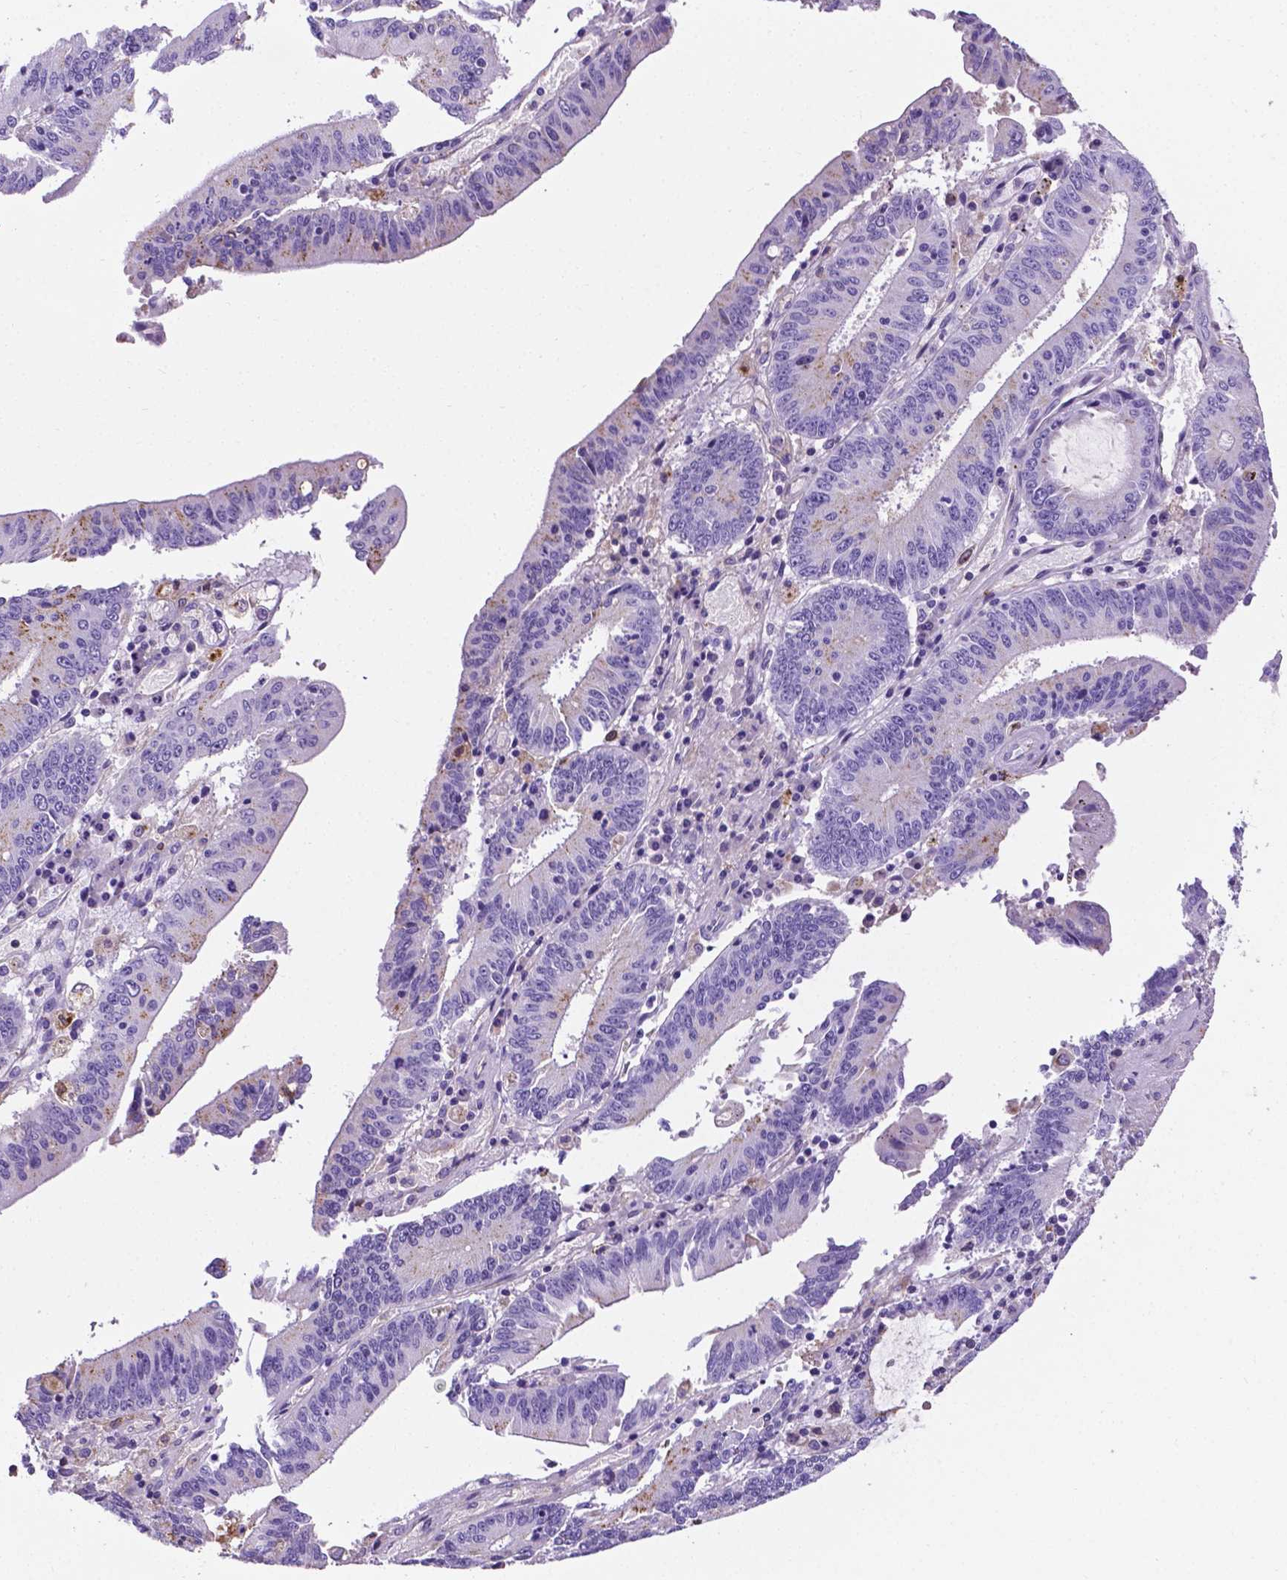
{"staining": {"intensity": "moderate", "quantity": "<25%", "location": "cytoplasmic/membranous"}, "tissue": "stomach cancer", "cell_type": "Tumor cells", "image_type": "cancer", "snomed": [{"axis": "morphology", "description": "Adenocarcinoma, NOS"}, {"axis": "topography", "description": "Stomach, upper"}], "caption": "Stomach cancer (adenocarcinoma) stained with IHC demonstrates moderate cytoplasmic/membranous expression in approximately <25% of tumor cells. (IHC, brightfield microscopy, high magnification).", "gene": "APOE", "patient": {"sex": "male", "age": 68}}